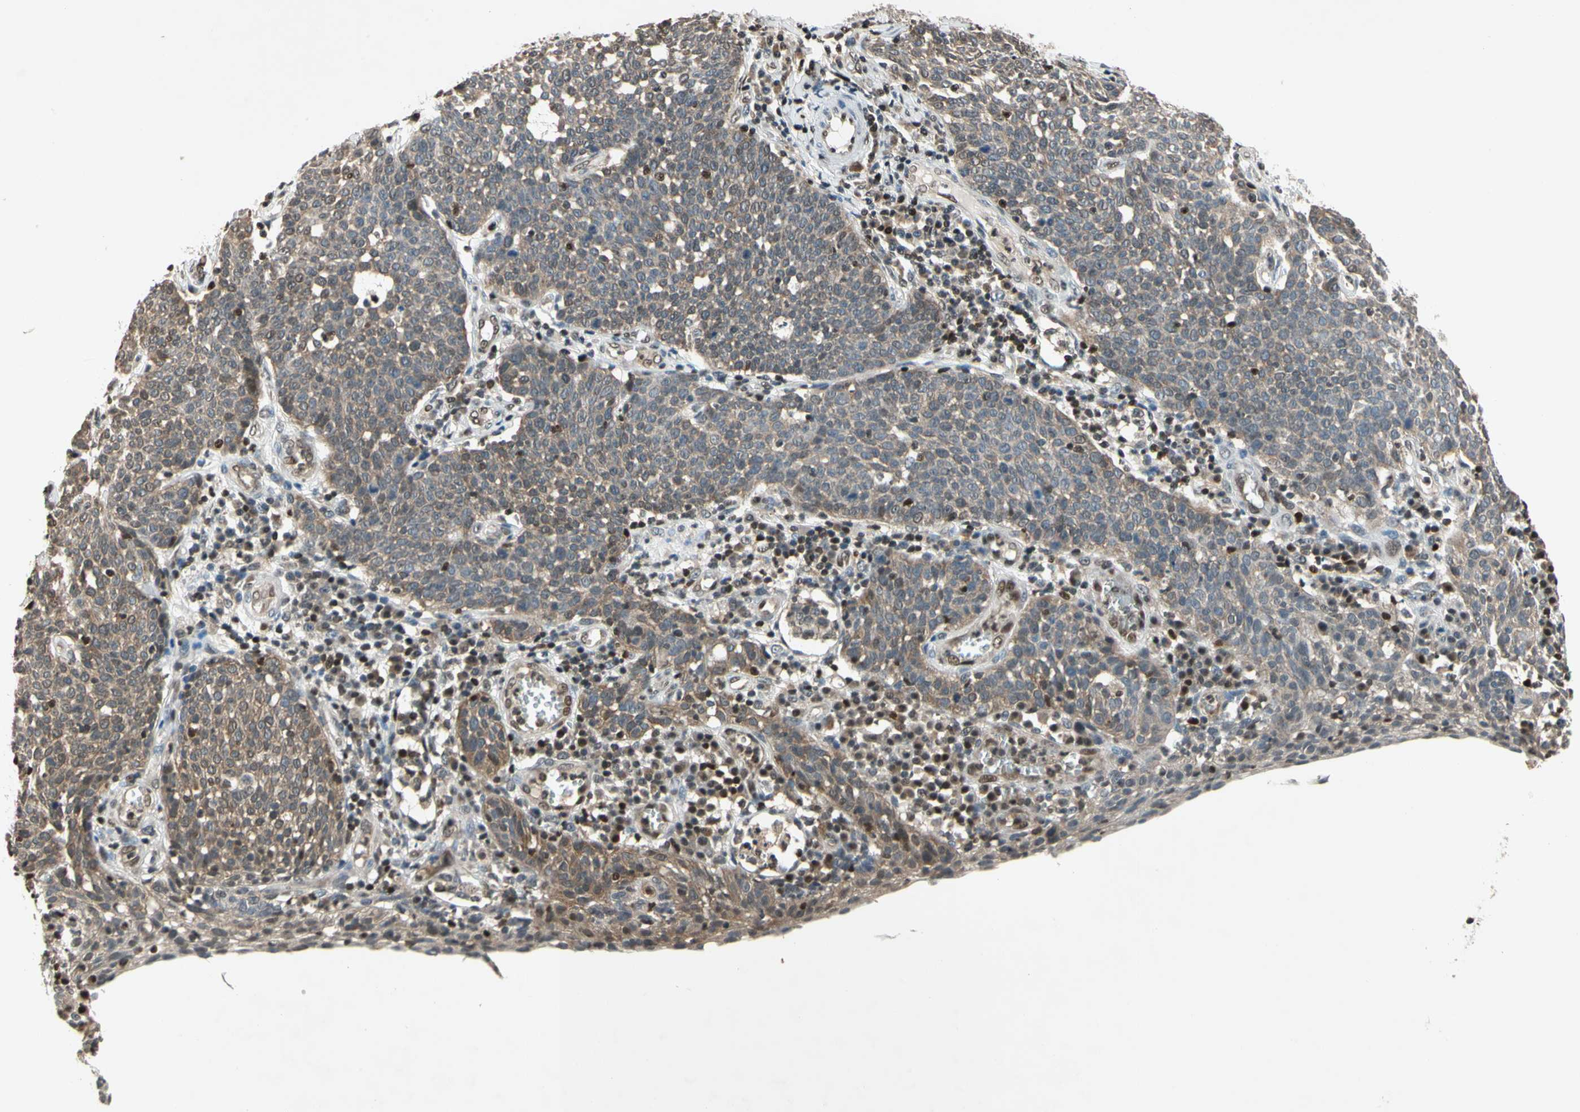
{"staining": {"intensity": "weak", "quantity": ">75%", "location": "cytoplasmic/membranous"}, "tissue": "cervical cancer", "cell_type": "Tumor cells", "image_type": "cancer", "snomed": [{"axis": "morphology", "description": "Squamous cell carcinoma, NOS"}, {"axis": "topography", "description": "Cervix"}], "caption": "This micrograph shows immunohistochemistry (IHC) staining of human cervical cancer (squamous cell carcinoma), with low weak cytoplasmic/membranous staining in approximately >75% of tumor cells.", "gene": "GSR", "patient": {"sex": "female", "age": 34}}